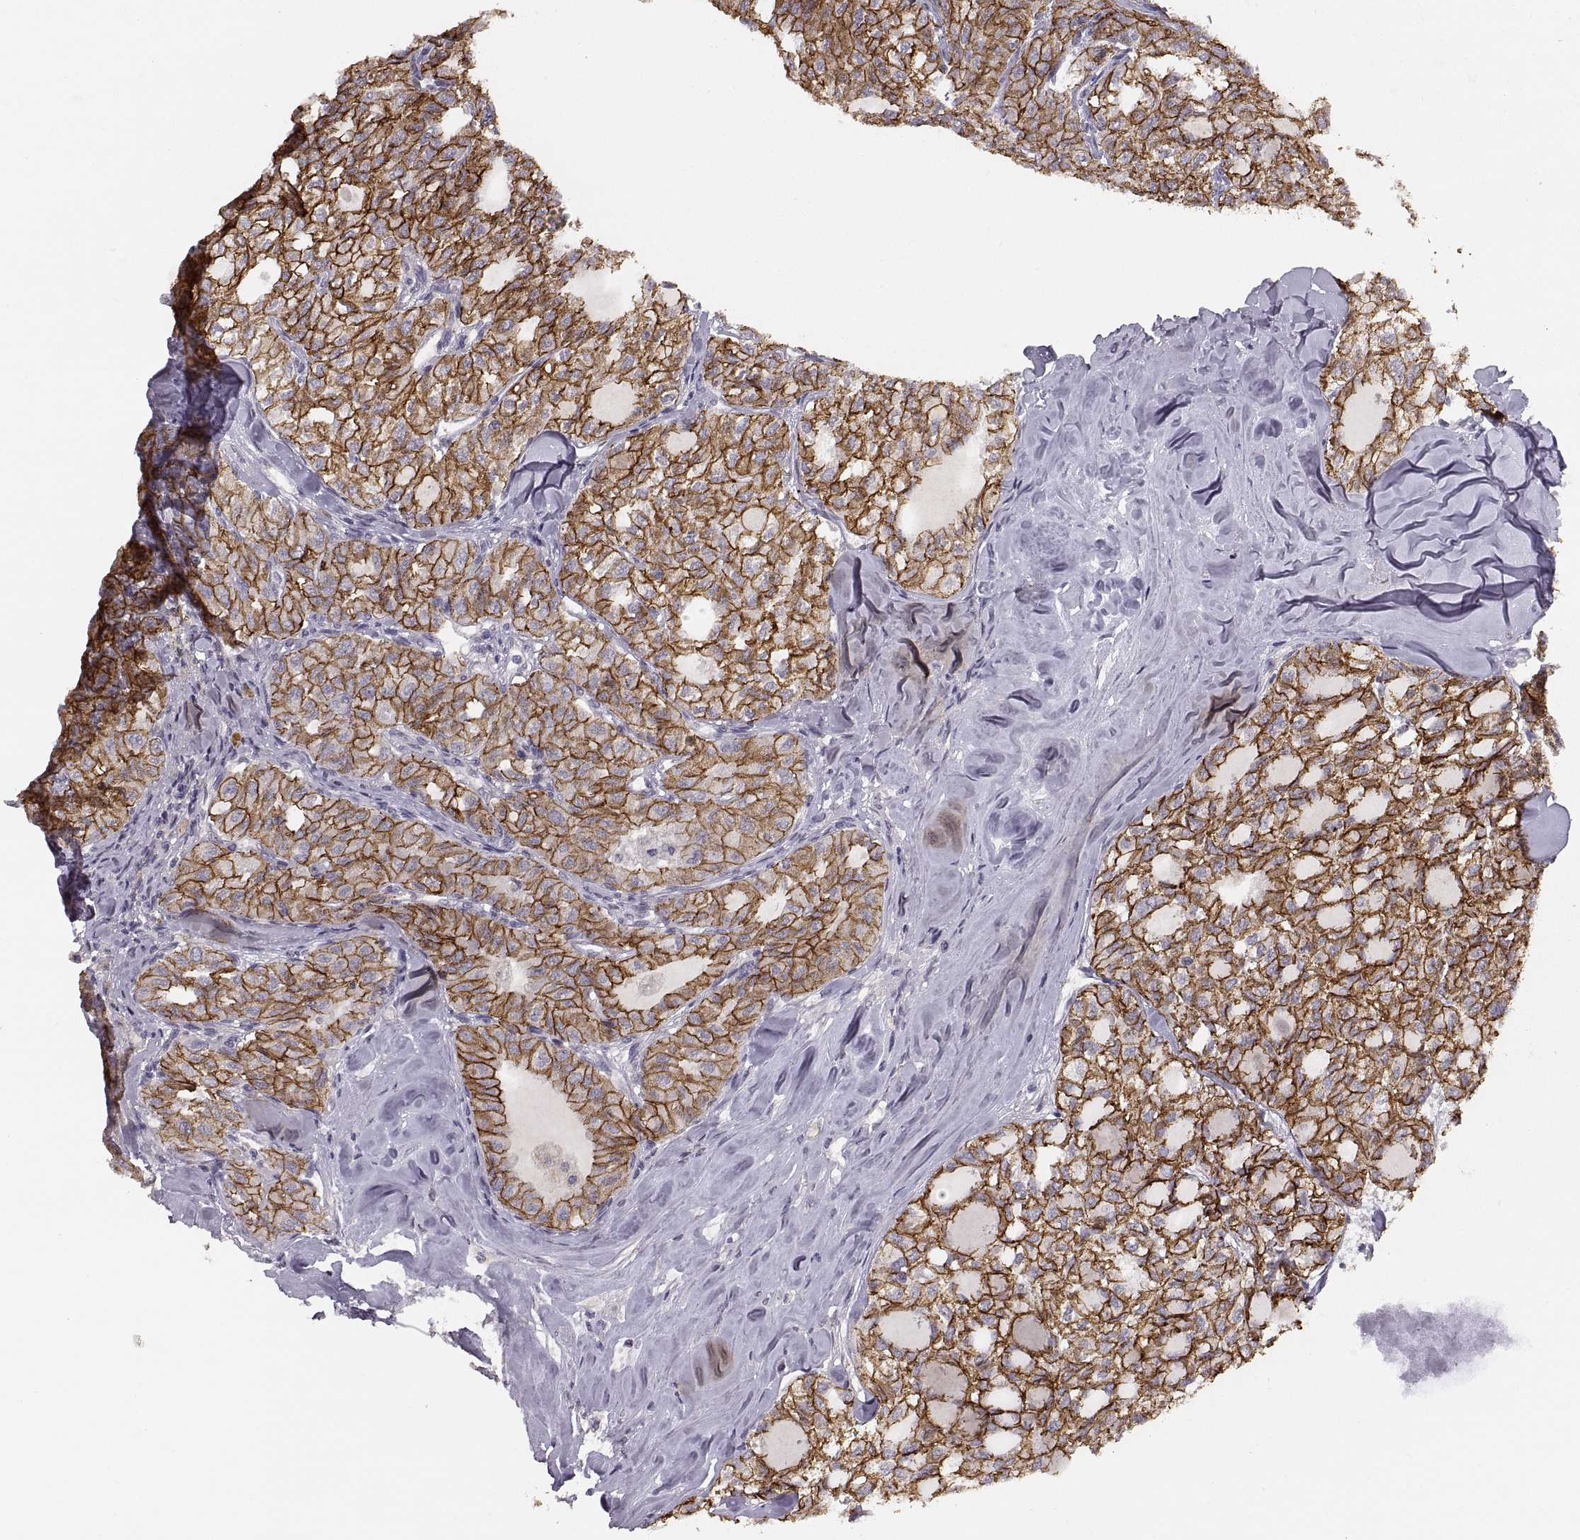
{"staining": {"intensity": "strong", "quantity": ">75%", "location": "cytoplasmic/membranous"}, "tissue": "thyroid cancer", "cell_type": "Tumor cells", "image_type": "cancer", "snomed": [{"axis": "morphology", "description": "Follicular adenoma carcinoma, NOS"}, {"axis": "topography", "description": "Thyroid gland"}], "caption": "Immunohistochemistry image of neoplastic tissue: thyroid cancer (follicular adenoma carcinoma) stained using IHC shows high levels of strong protein expression localized specifically in the cytoplasmic/membranous of tumor cells, appearing as a cytoplasmic/membranous brown color.", "gene": "CDH2", "patient": {"sex": "male", "age": 75}}